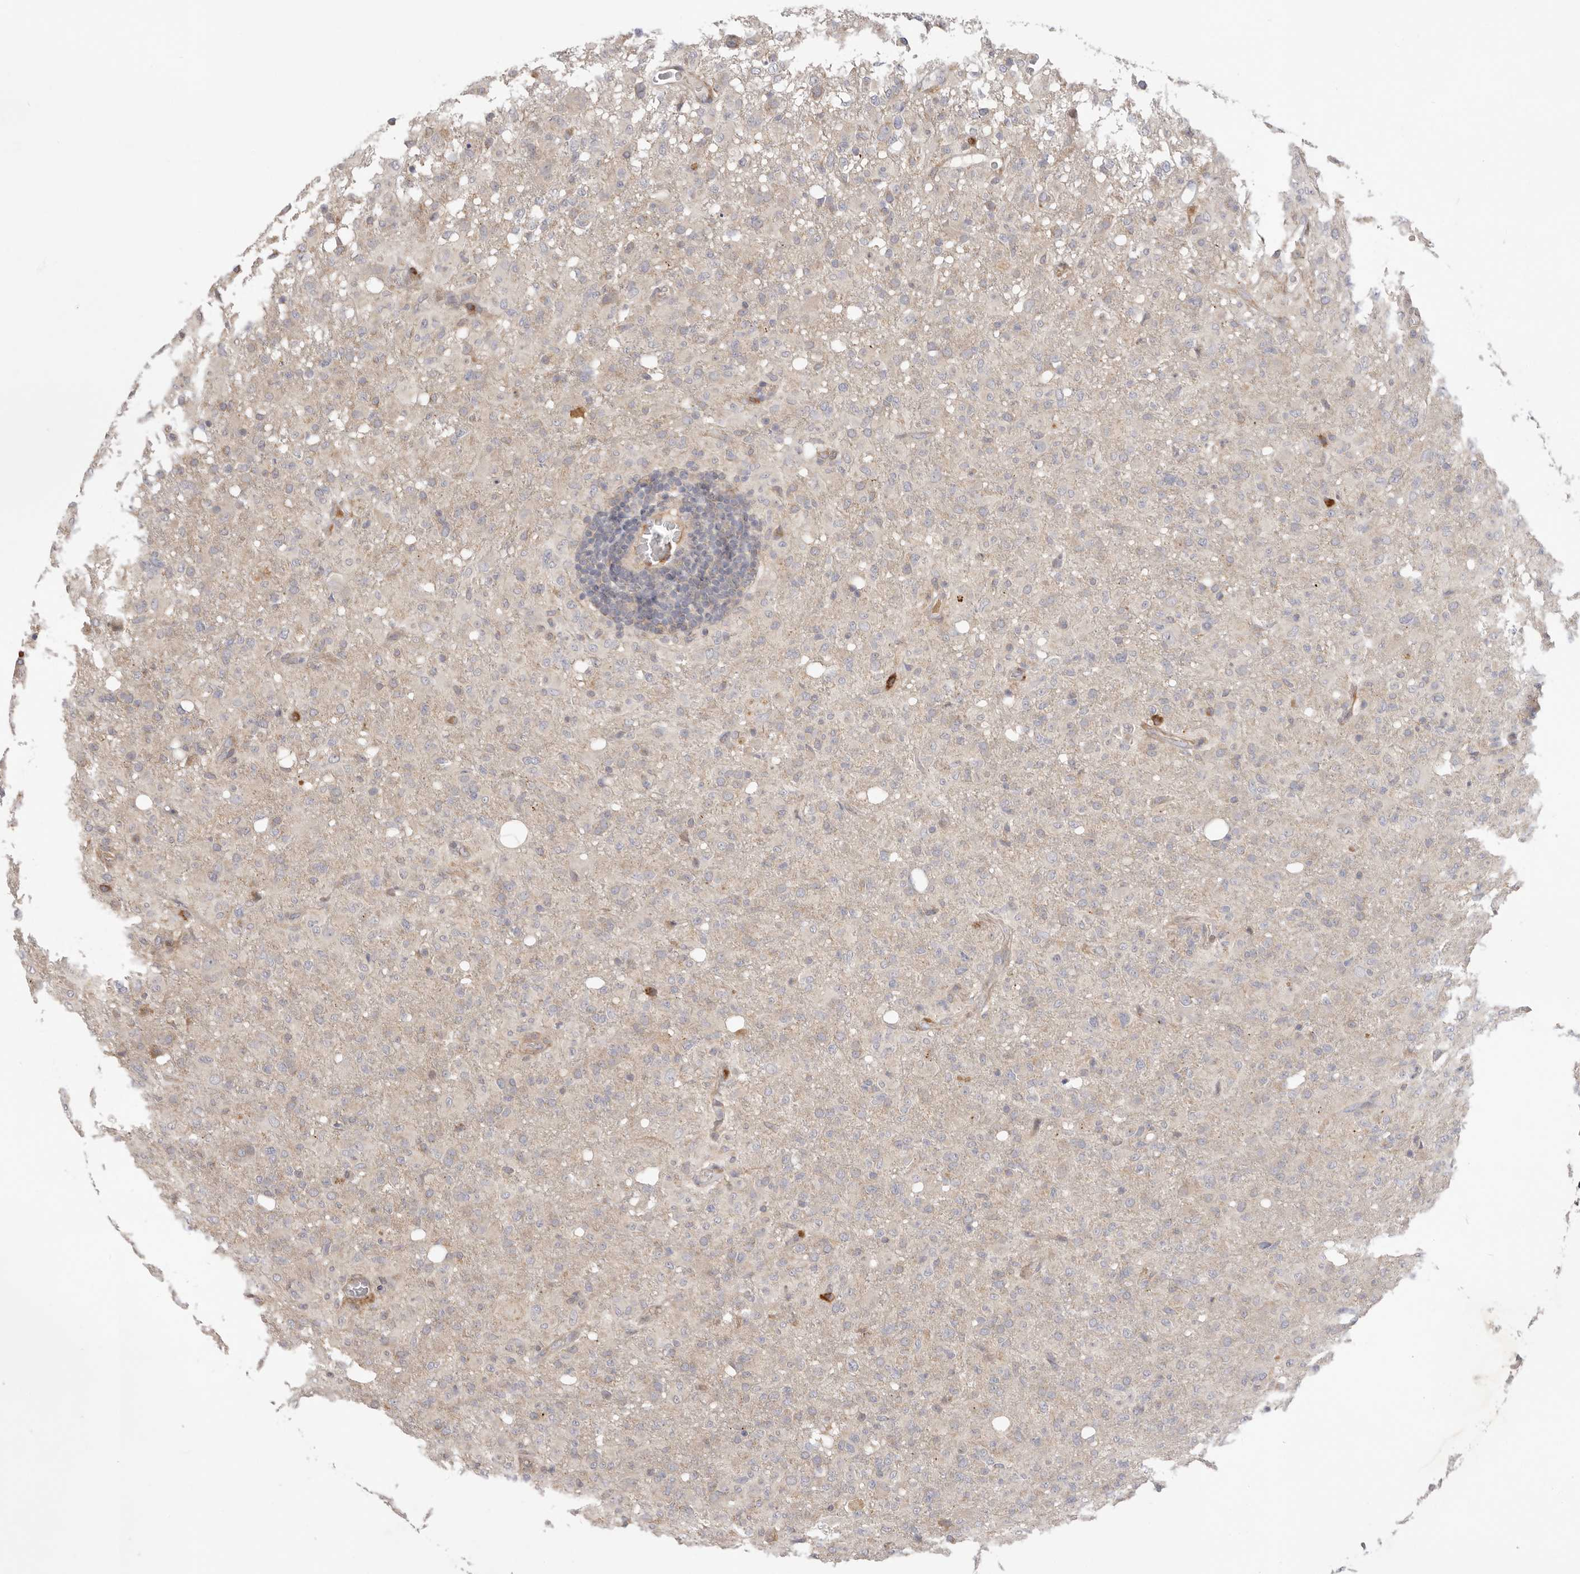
{"staining": {"intensity": "negative", "quantity": "none", "location": "none"}, "tissue": "glioma", "cell_type": "Tumor cells", "image_type": "cancer", "snomed": [{"axis": "morphology", "description": "Glioma, malignant, High grade"}, {"axis": "topography", "description": "Brain"}], "caption": "The micrograph shows no staining of tumor cells in glioma. (Immunohistochemistry, brightfield microscopy, high magnification).", "gene": "USH1C", "patient": {"sex": "female", "age": 57}}